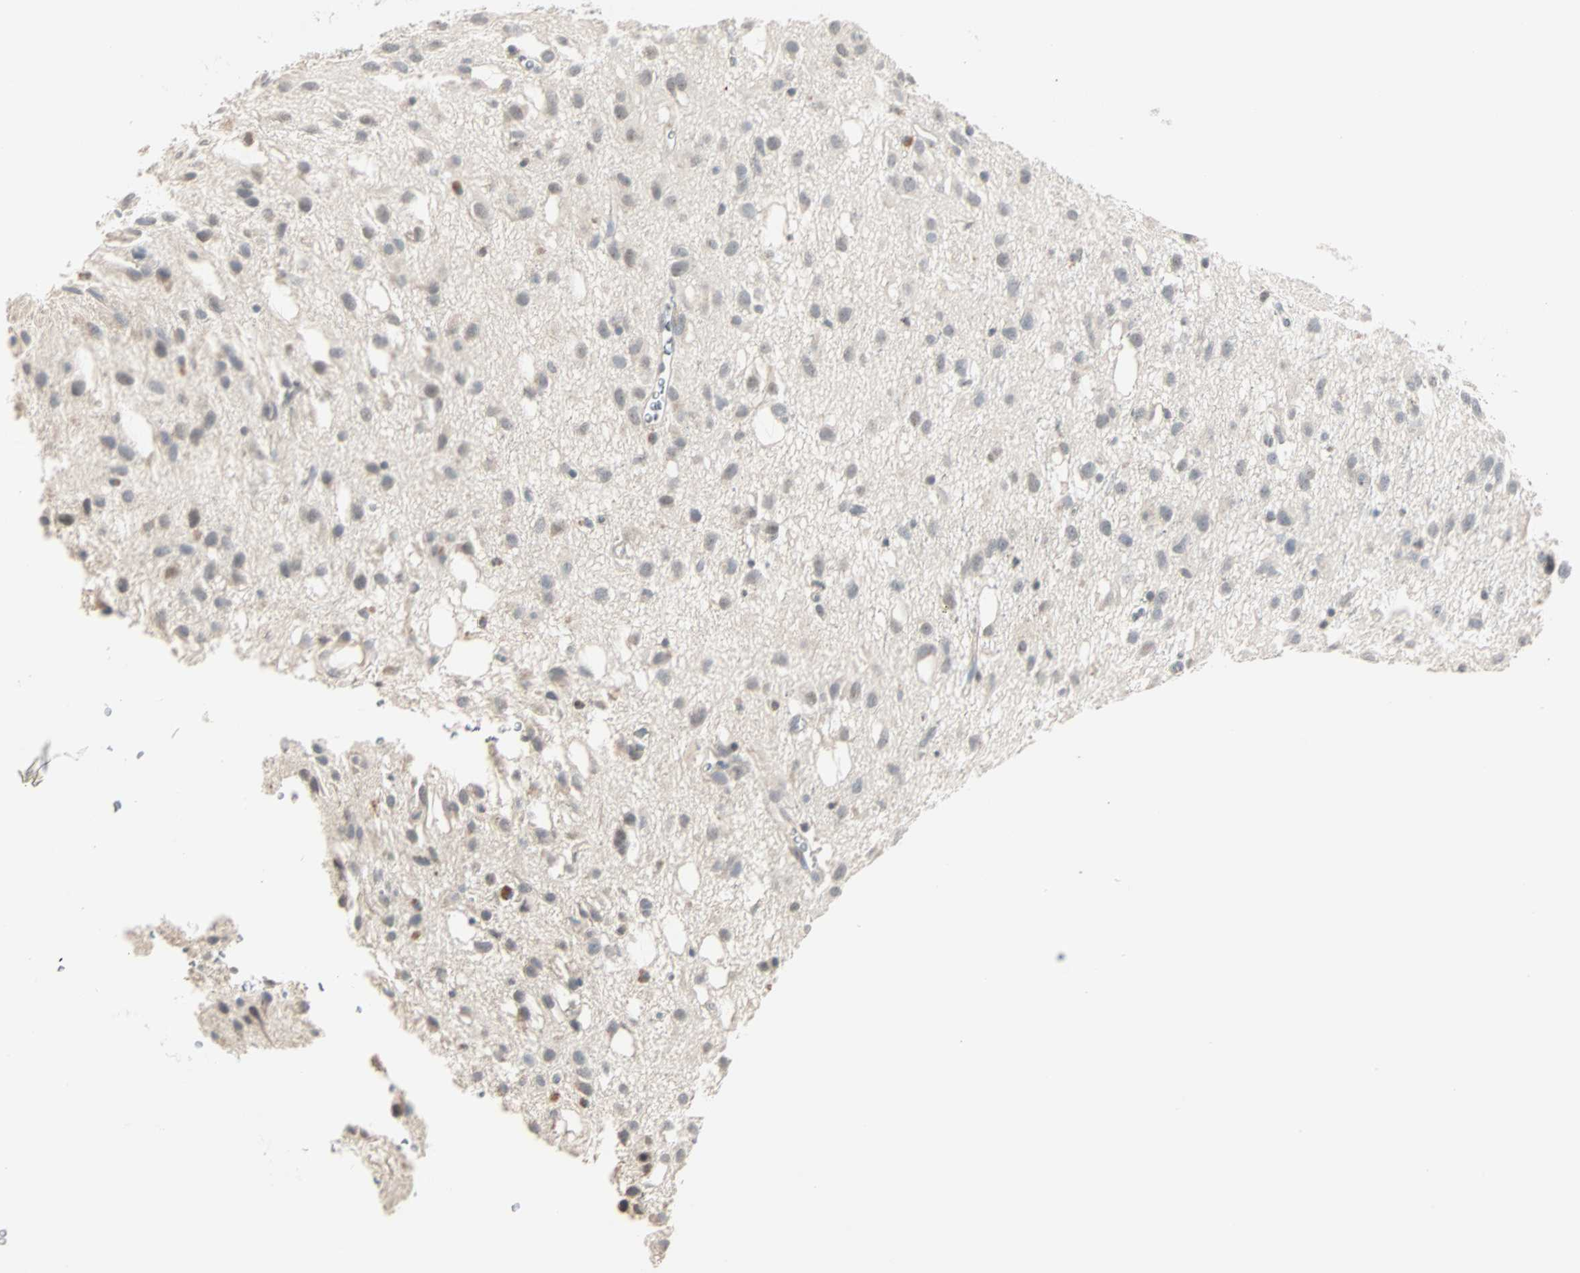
{"staining": {"intensity": "weak", "quantity": "<25%", "location": "cytoplasmic/membranous"}, "tissue": "glioma", "cell_type": "Tumor cells", "image_type": "cancer", "snomed": [{"axis": "morphology", "description": "Glioma, malignant, Low grade"}, {"axis": "topography", "description": "Brain"}], "caption": "Immunohistochemistry histopathology image of human glioma stained for a protein (brown), which exhibits no positivity in tumor cells. (DAB IHC visualized using brightfield microscopy, high magnification).", "gene": "KDM4A", "patient": {"sex": "male", "age": 77}}